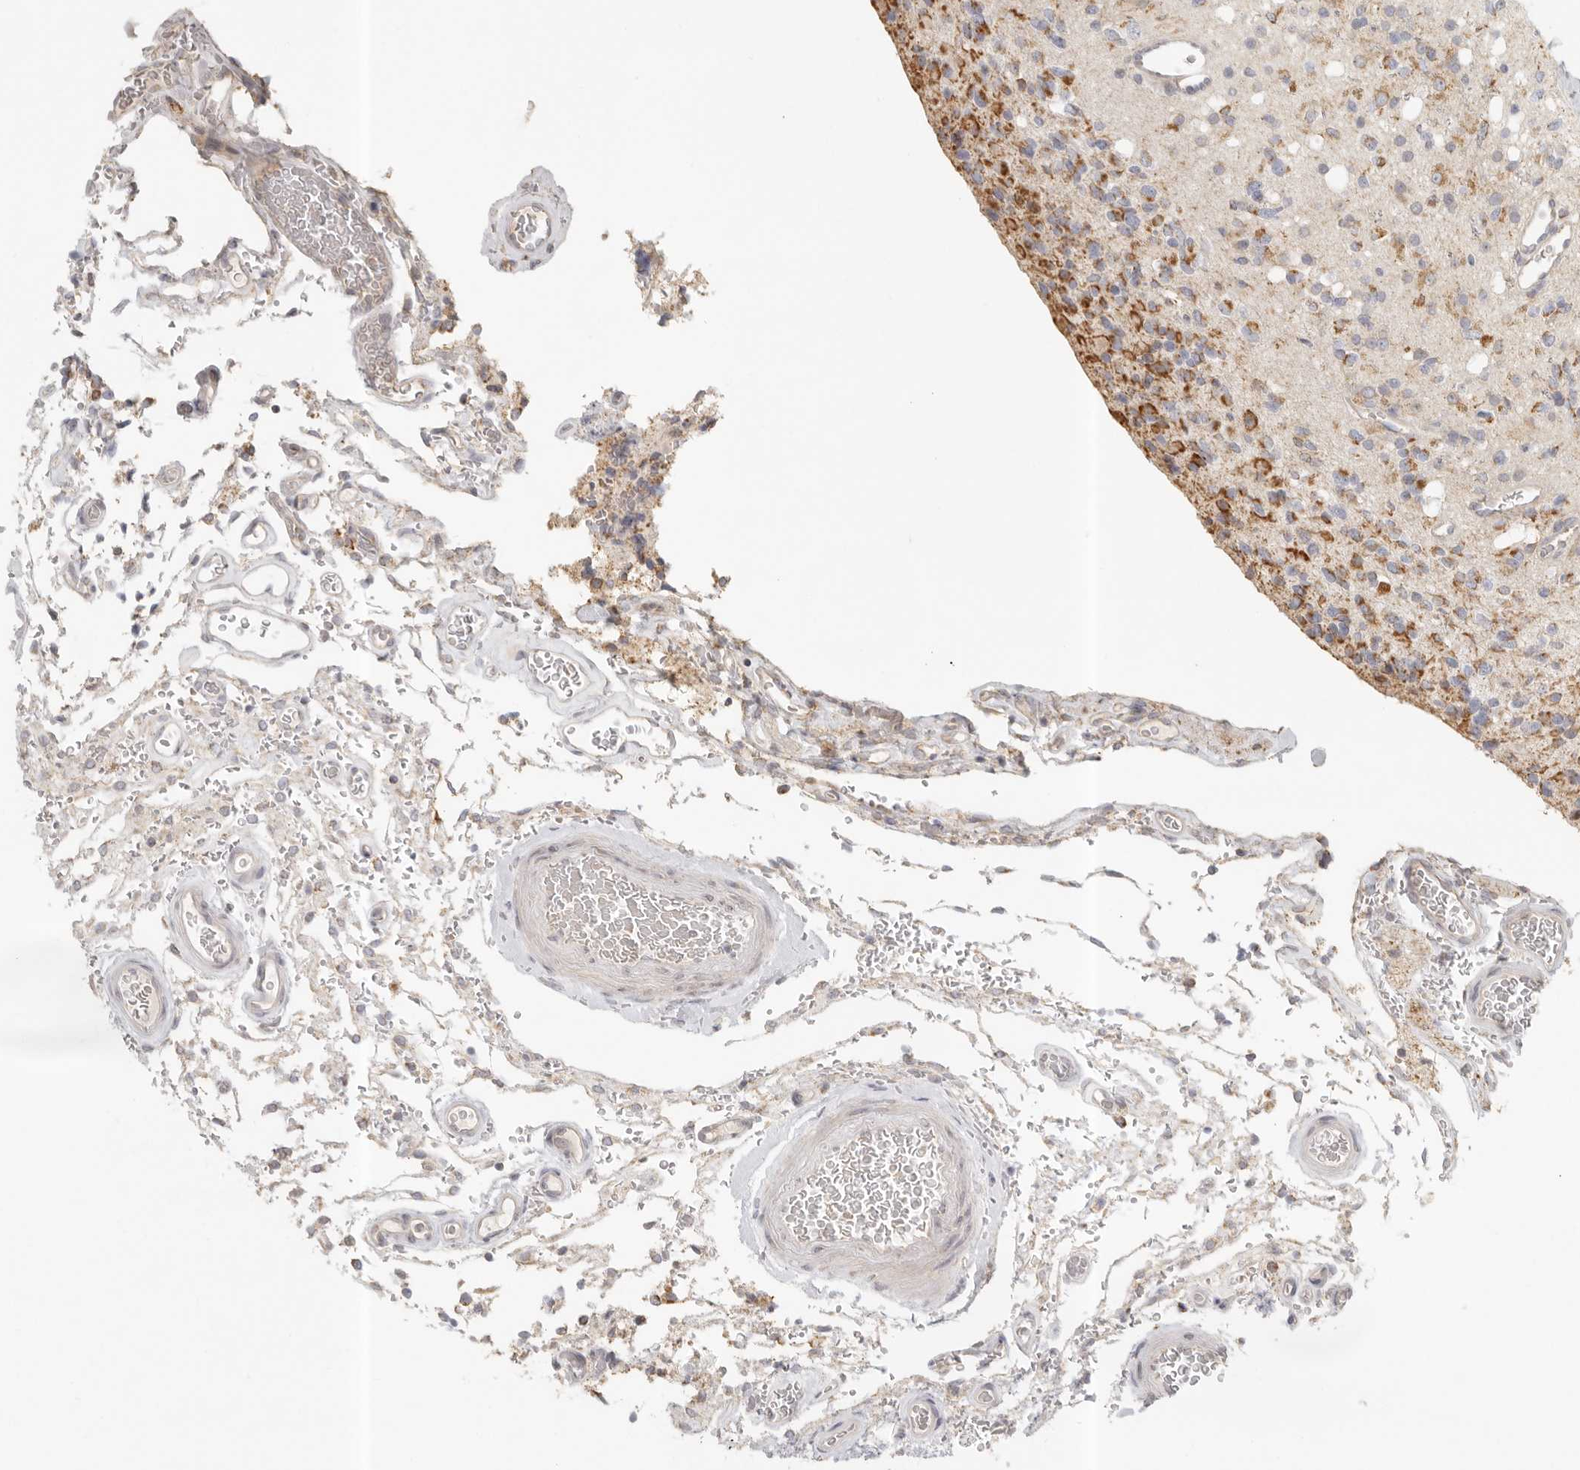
{"staining": {"intensity": "moderate", "quantity": ">75%", "location": "cytoplasmic/membranous"}, "tissue": "glioma", "cell_type": "Tumor cells", "image_type": "cancer", "snomed": [{"axis": "morphology", "description": "Glioma, malignant, High grade"}, {"axis": "topography", "description": "Brain"}], "caption": "The immunohistochemical stain labels moderate cytoplasmic/membranous staining in tumor cells of glioma tissue.", "gene": "KDF1", "patient": {"sex": "male", "age": 34}}